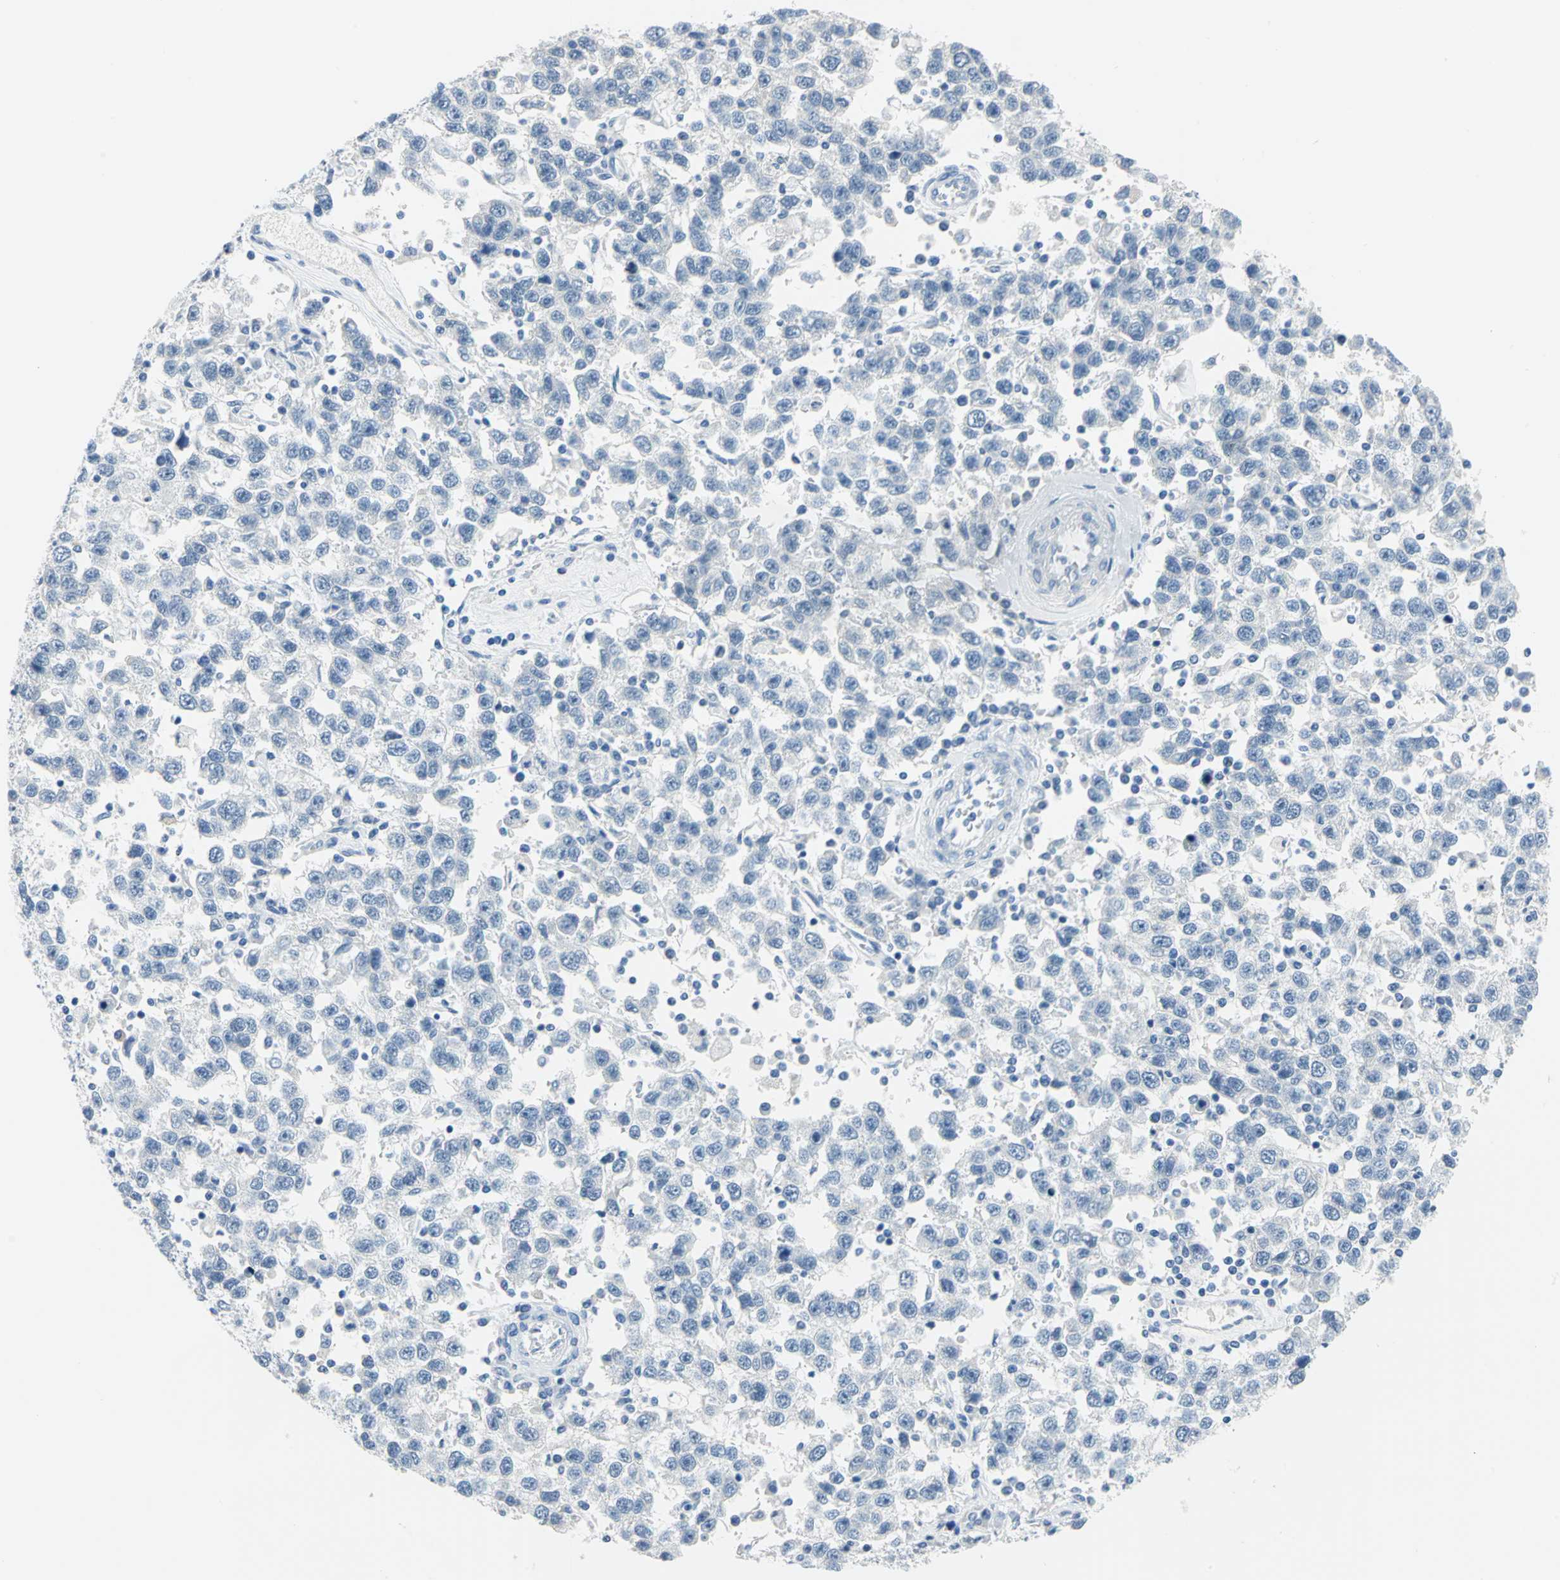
{"staining": {"intensity": "negative", "quantity": "none", "location": "none"}, "tissue": "testis cancer", "cell_type": "Tumor cells", "image_type": "cancer", "snomed": [{"axis": "morphology", "description": "Seminoma, NOS"}, {"axis": "topography", "description": "Testis"}], "caption": "Immunohistochemical staining of human testis cancer (seminoma) demonstrates no significant positivity in tumor cells. The staining was performed using DAB (3,3'-diaminobenzidine) to visualize the protein expression in brown, while the nuclei were stained in blue with hematoxylin (Magnification: 20x).", "gene": "PKLR", "patient": {"sex": "male", "age": 41}}